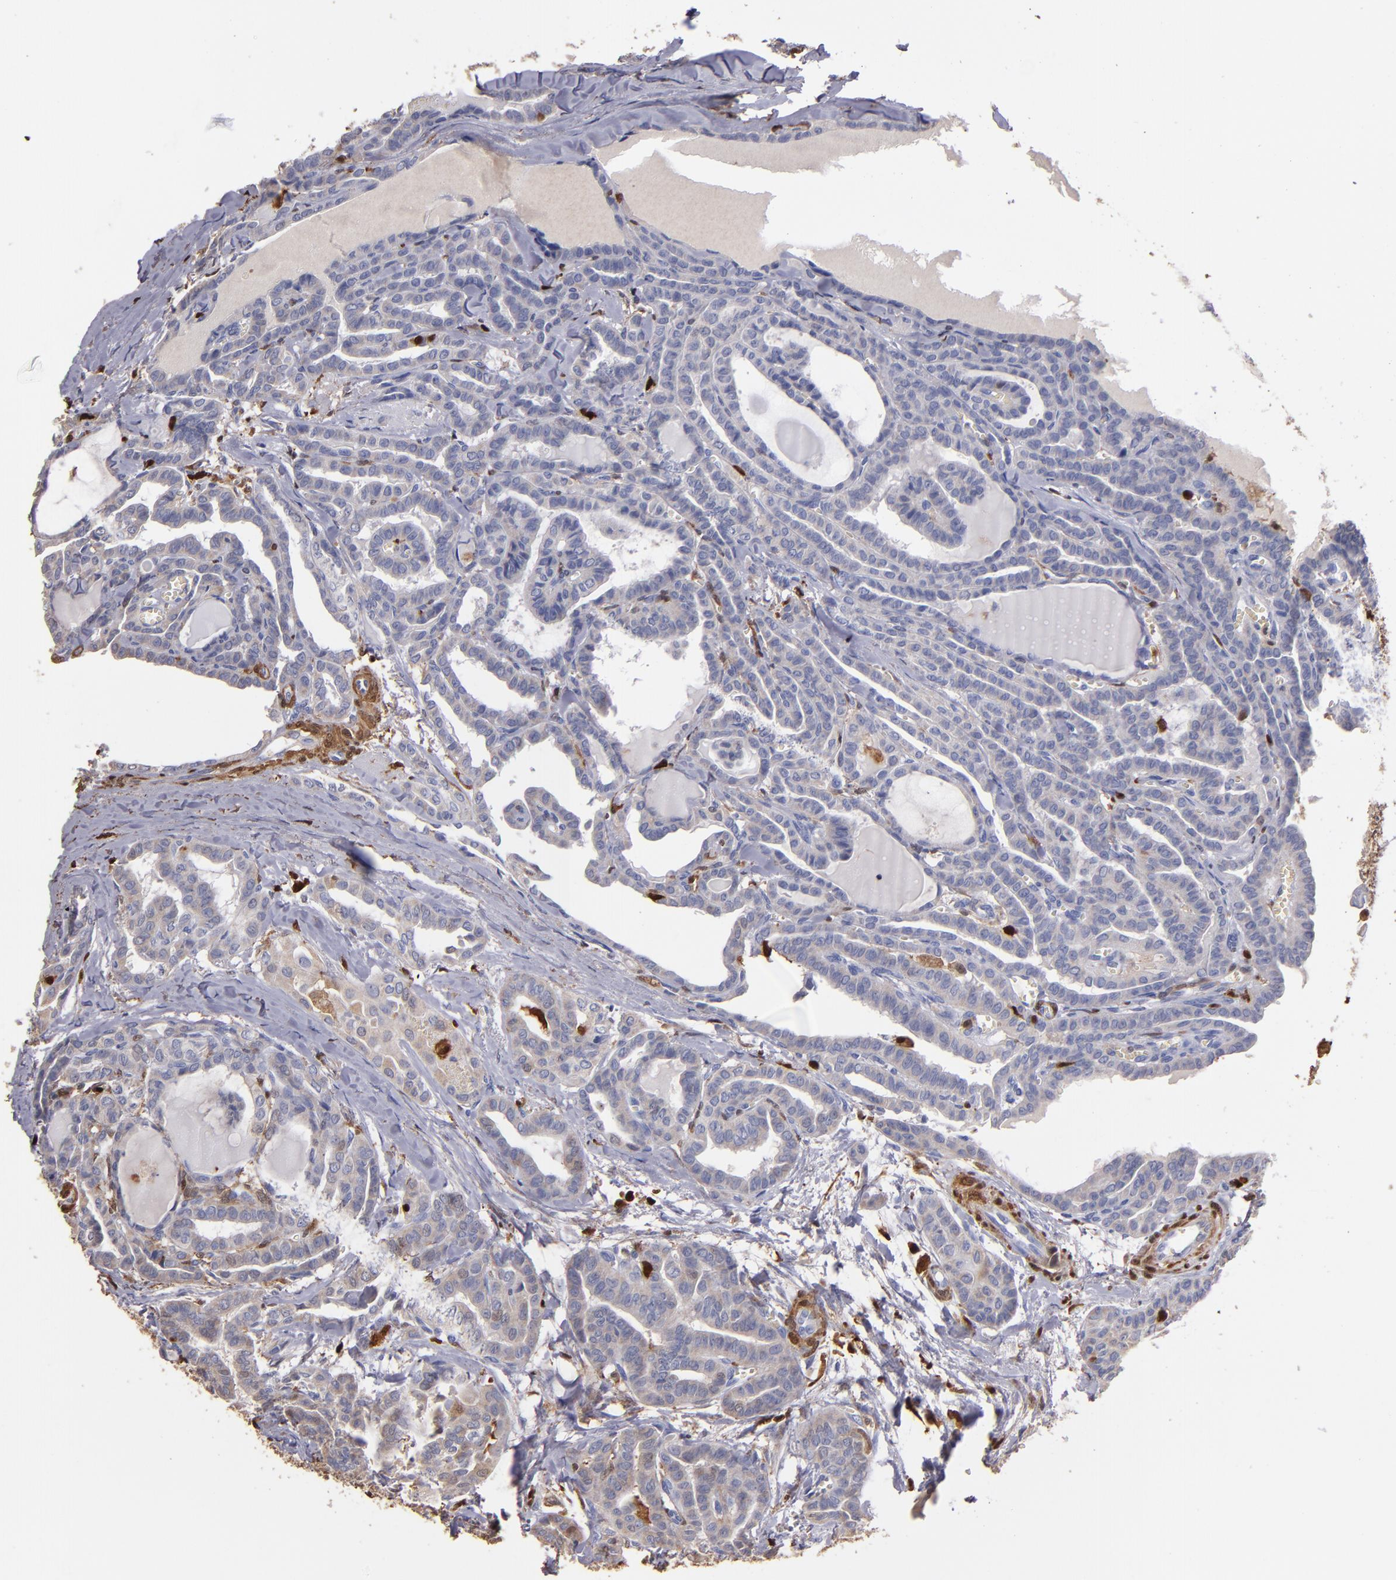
{"staining": {"intensity": "weak", "quantity": ">75%", "location": "cytoplasmic/membranous"}, "tissue": "thyroid cancer", "cell_type": "Tumor cells", "image_type": "cancer", "snomed": [{"axis": "morphology", "description": "Carcinoma, NOS"}, {"axis": "topography", "description": "Thyroid gland"}], "caption": "Tumor cells show low levels of weak cytoplasmic/membranous positivity in about >75% of cells in human thyroid cancer (carcinoma). Using DAB (3,3'-diaminobenzidine) (brown) and hematoxylin (blue) stains, captured at high magnification using brightfield microscopy.", "gene": "S100A4", "patient": {"sex": "female", "age": 91}}